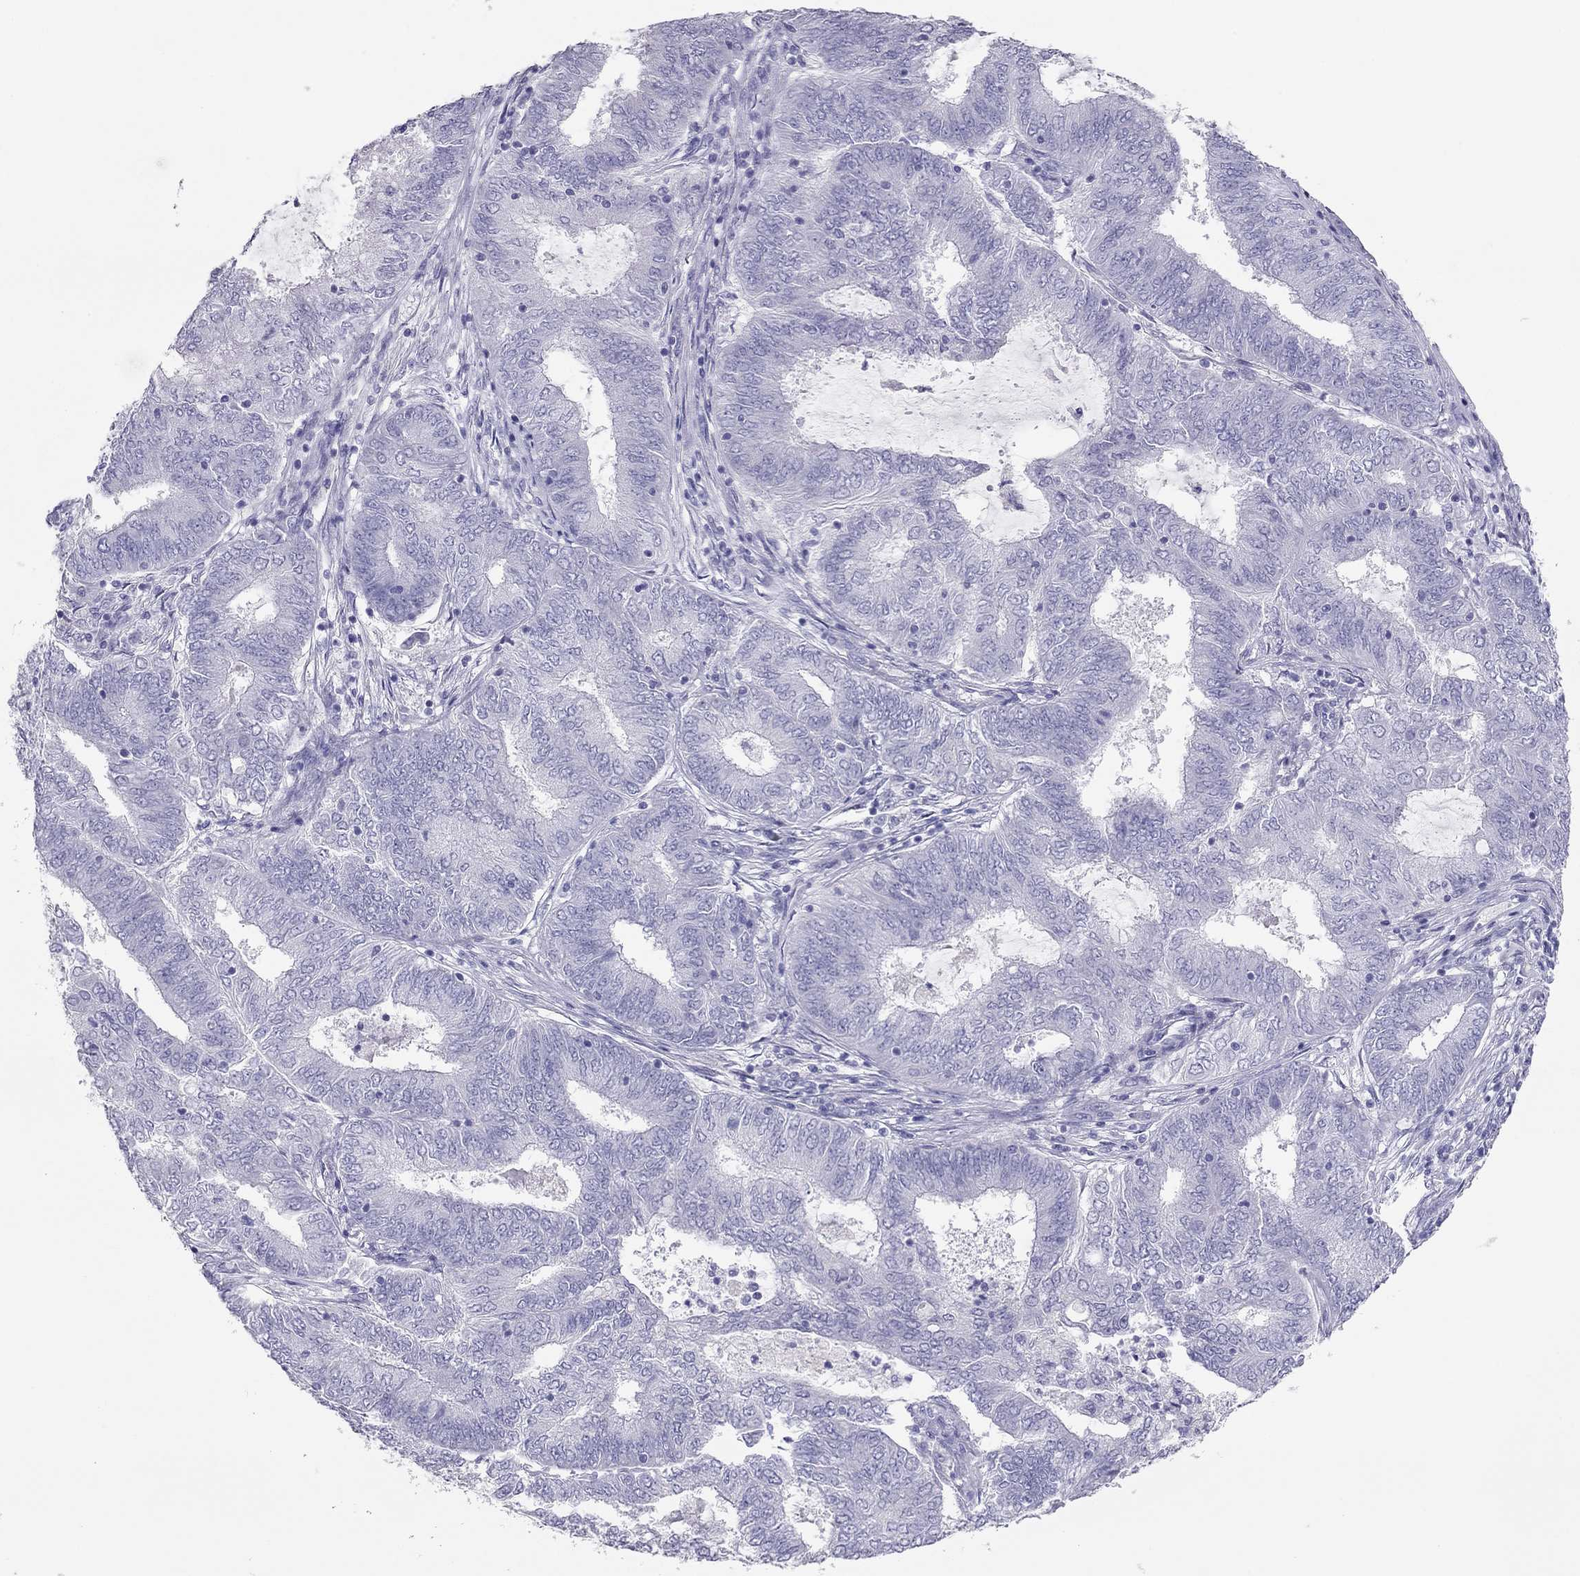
{"staining": {"intensity": "negative", "quantity": "none", "location": "none"}, "tissue": "endometrial cancer", "cell_type": "Tumor cells", "image_type": "cancer", "snomed": [{"axis": "morphology", "description": "Adenocarcinoma, NOS"}, {"axis": "topography", "description": "Endometrium"}], "caption": "Immunohistochemistry histopathology image of neoplastic tissue: human endometrial cancer stained with DAB reveals no significant protein staining in tumor cells.", "gene": "TSHB", "patient": {"sex": "female", "age": 62}}